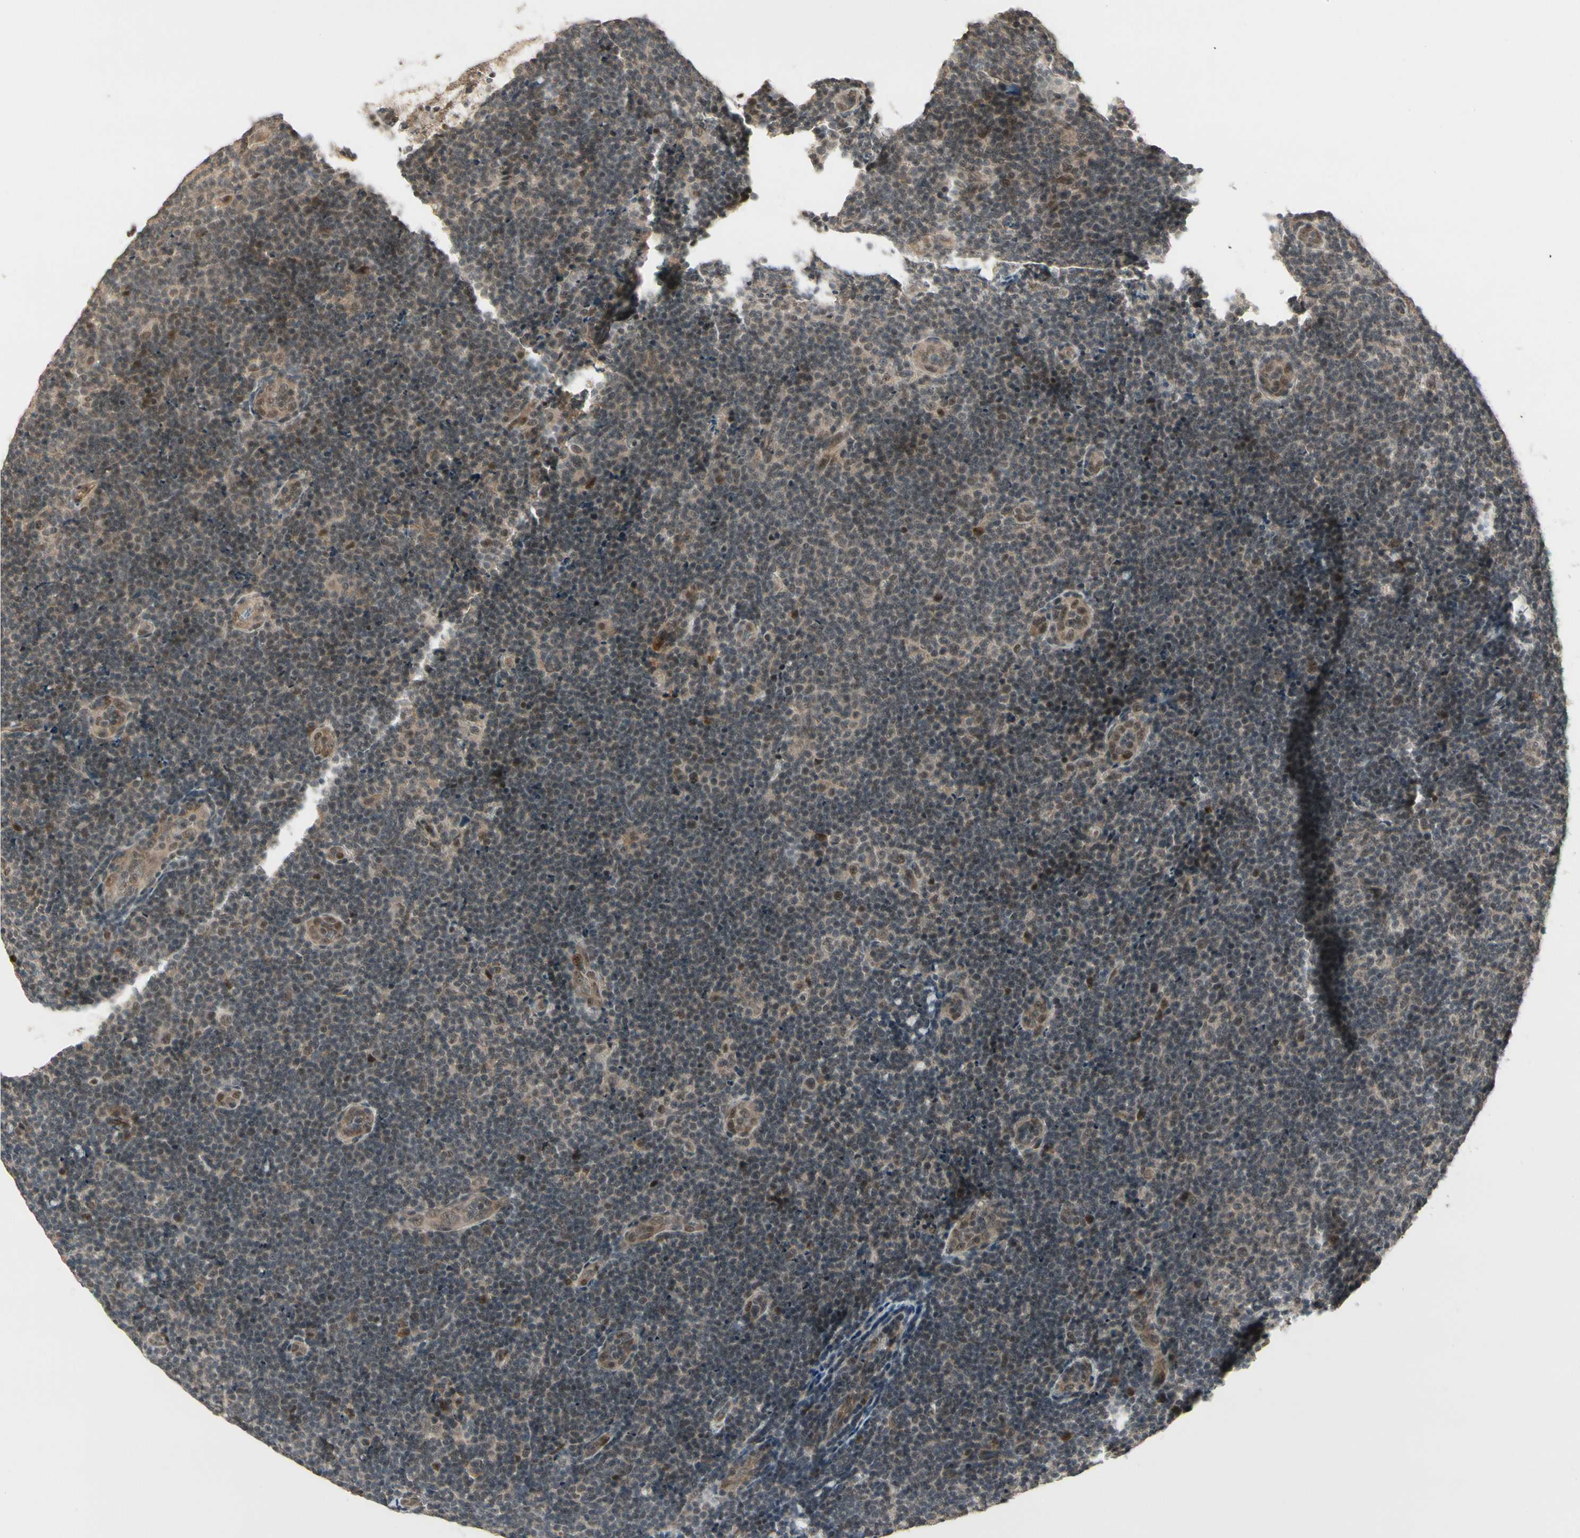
{"staining": {"intensity": "weak", "quantity": "<25%", "location": "nuclear"}, "tissue": "lymphoma", "cell_type": "Tumor cells", "image_type": "cancer", "snomed": [{"axis": "morphology", "description": "Malignant lymphoma, non-Hodgkin's type, Low grade"}, {"axis": "topography", "description": "Lymph node"}], "caption": "Histopathology image shows no protein staining in tumor cells of low-grade malignant lymphoma, non-Hodgkin's type tissue.", "gene": "CDK11A", "patient": {"sex": "male", "age": 83}}